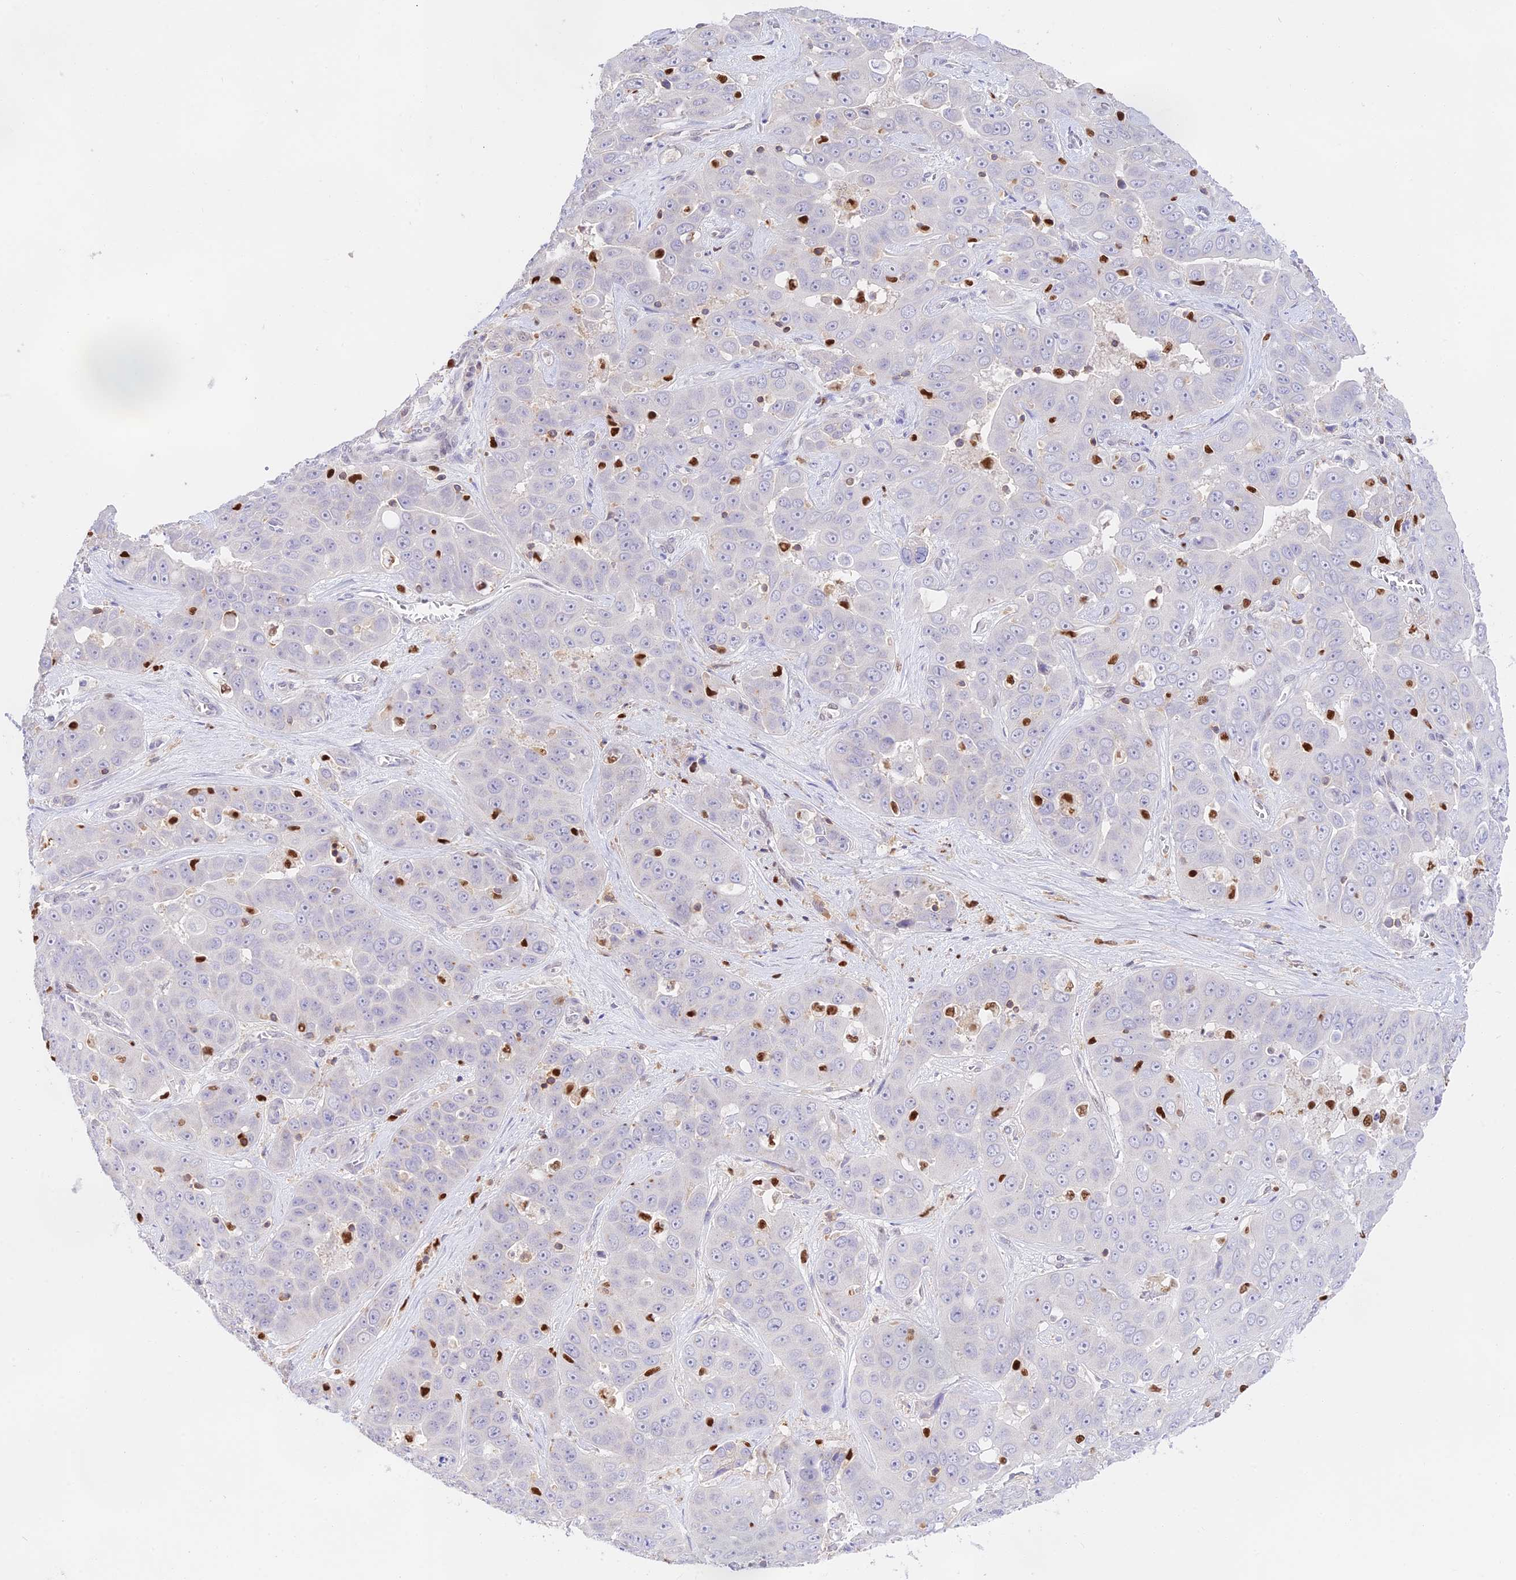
{"staining": {"intensity": "negative", "quantity": "none", "location": "none"}, "tissue": "liver cancer", "cell_type": "Tumor cells", "image_type": "cancer", "snomed": [{"axis": "morphology", "description": "Cholangiocarcinoma"}, {"axis": "topography", "description": "Liver"}], "caption": "High magnification brightfield microscopy of liver cancer stained with DAB (brown) and counterstained with hematoxylin (blue): tumor cells show no significant expression. The staining is performed using DAB brown chromogen with nuclei counter-stained in using hematoxylin.", "gene": "DENND1C", "patient": {"sex": "female", "age": 52}}